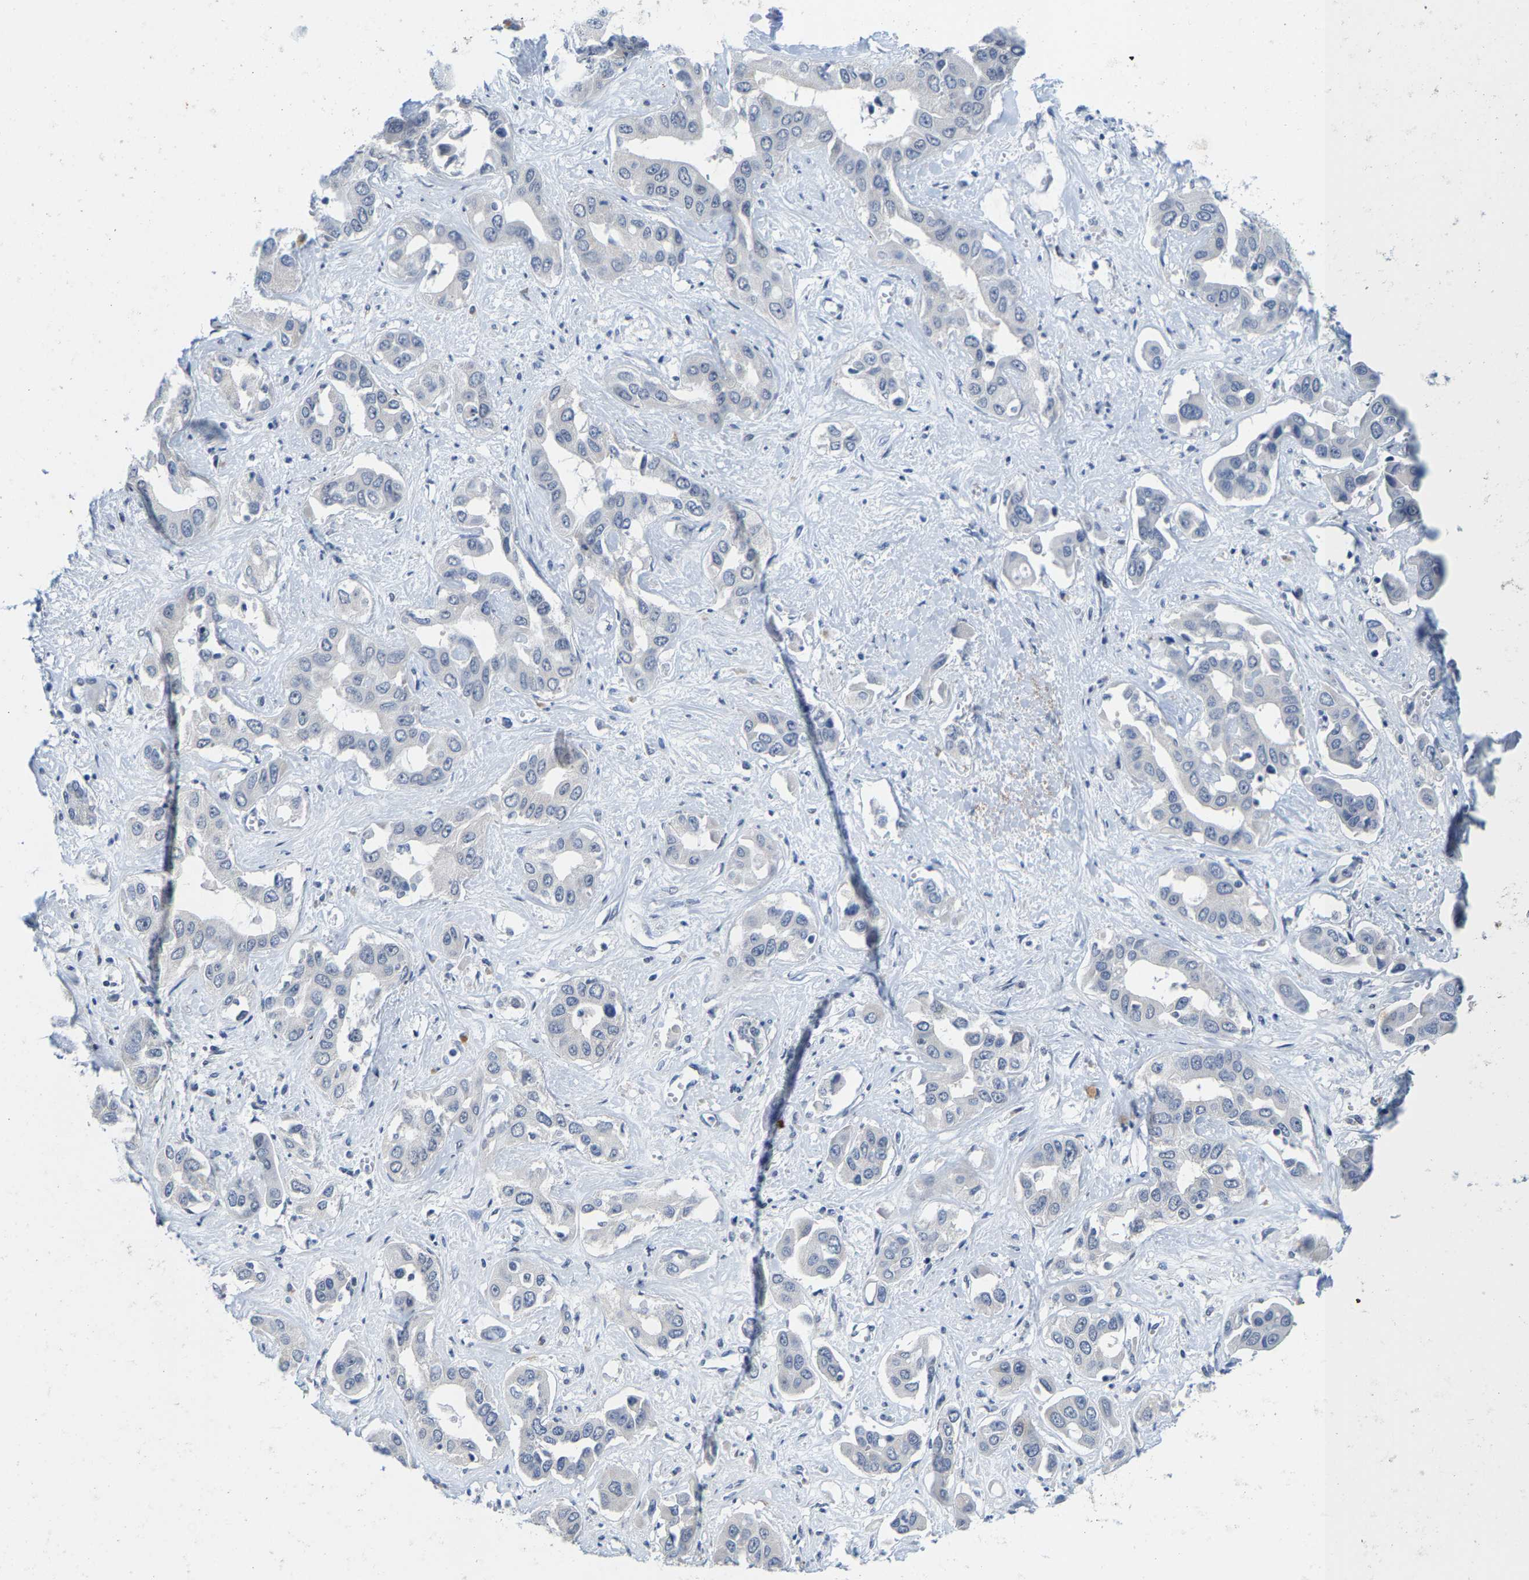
{"staining": {"intensity": "negative", "quantity": "none", "location": "none"}, "tissue": "liver cancer", "cell_type": "Tumor cells", "image_type": "cancer", "snomed": [{"axis": "morphology", "description": "Cholangiocarcinoma"}, {"axis": "topography", "description": "Liver"}], "caption": "The image displays no staining of tumor cells in liver cholangiocarcinoma.", "gene": "SETD1B", "patient": {"sex": "female", "age": 52}}